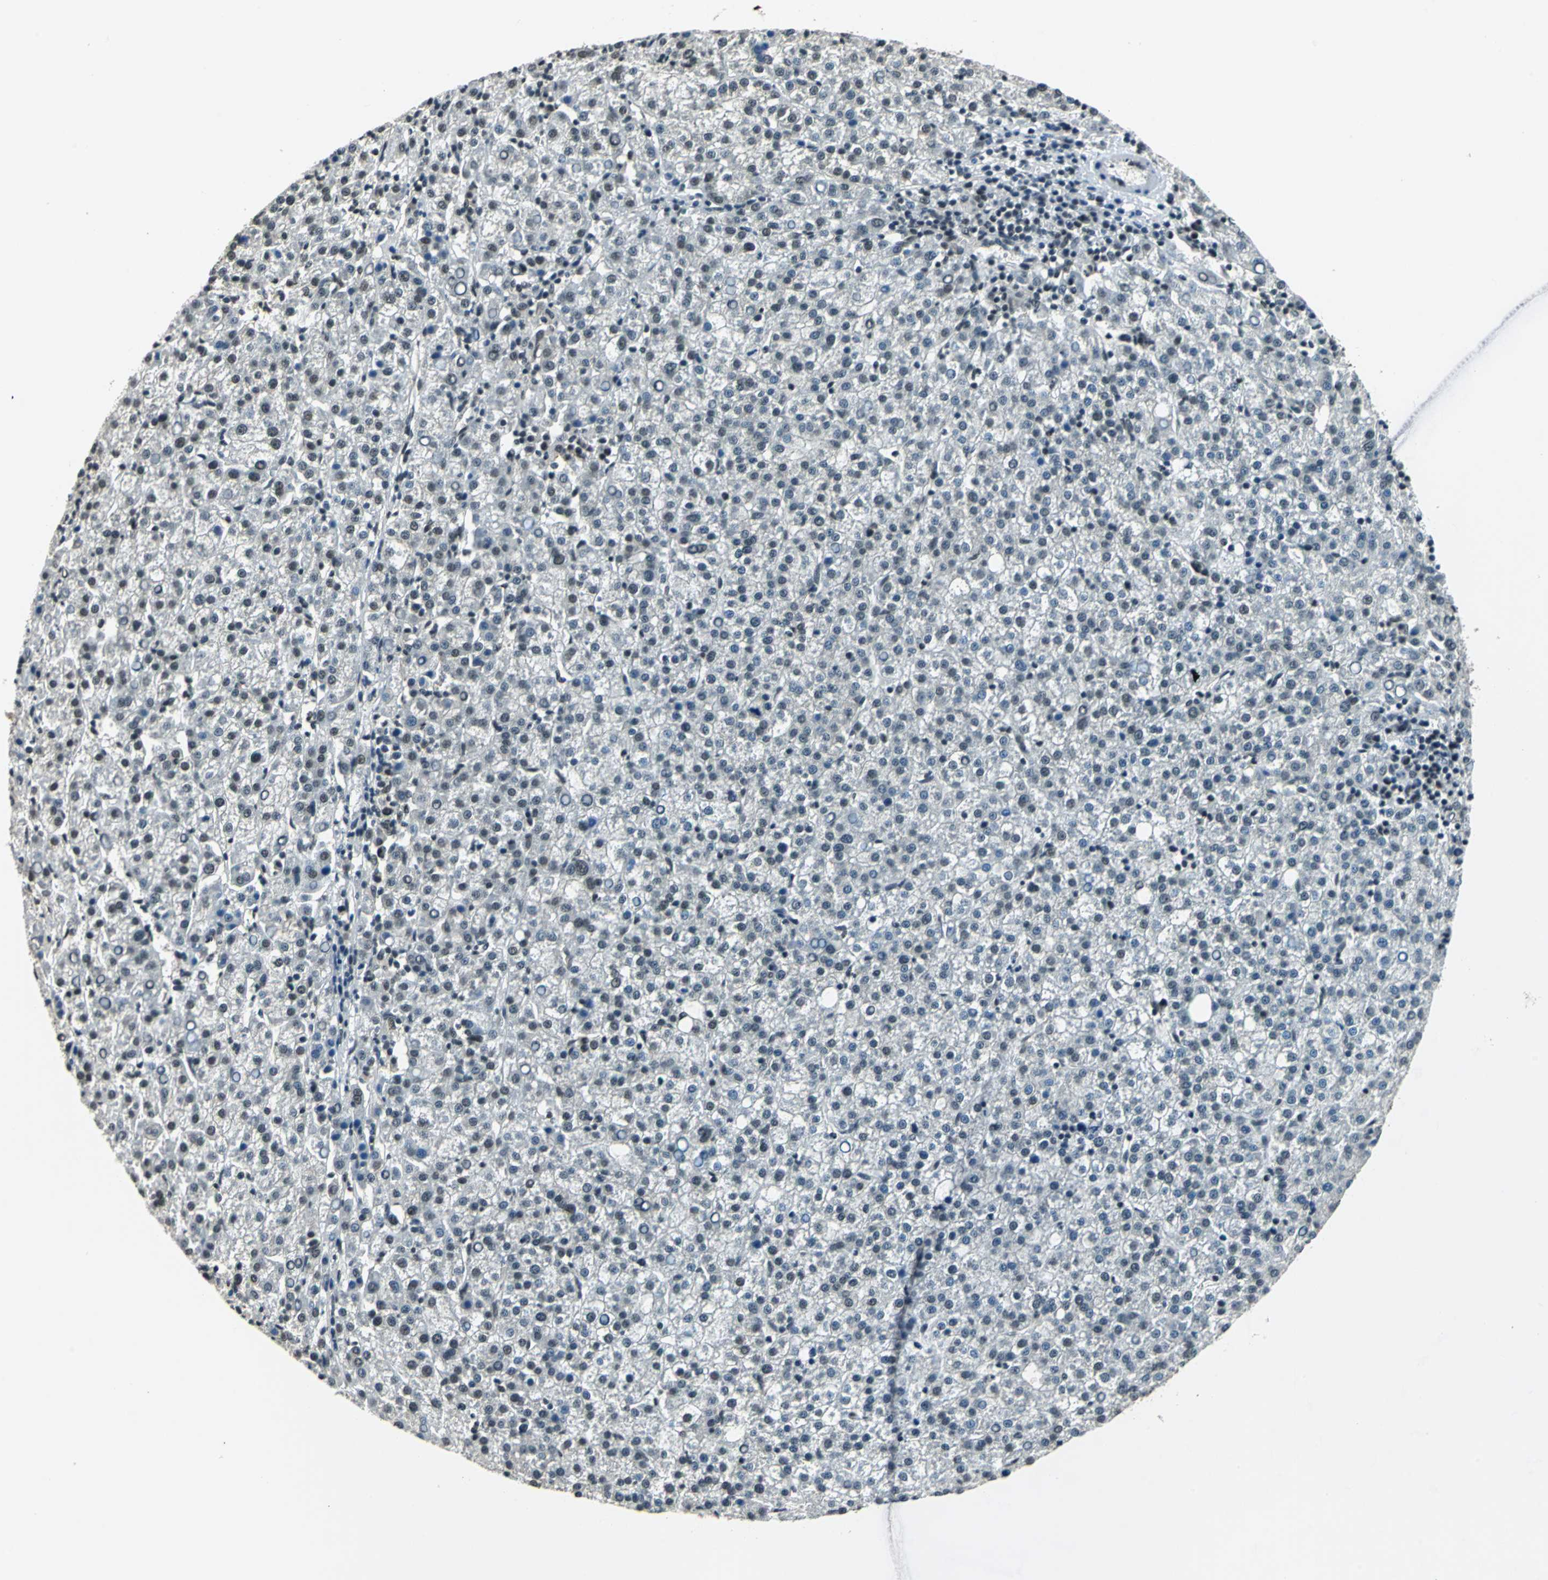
{"staining": {"intensity": "moderate", "quantity": "<25%", "location": "nuclear"}, "tissue": "liver cancer", "cell_type": "Tumor cells", "image_type": "cancer", "snomed": [{"axis": "morphology", "description": "Carcinoma, Hepatocellular, NOS"}, {"axis": "topography", "description": "Liver"}], "caption": "Liver hepatocellular carcinoma stained with DAB (3,3'-diaminobenzidine) immunohistochemistry (IHC) demonstrates low levels of moderate nuclear expression in approximately <25% of tumor cells.", "gene": "RBM14", "patient": {"sex": "female", "age": 58}}